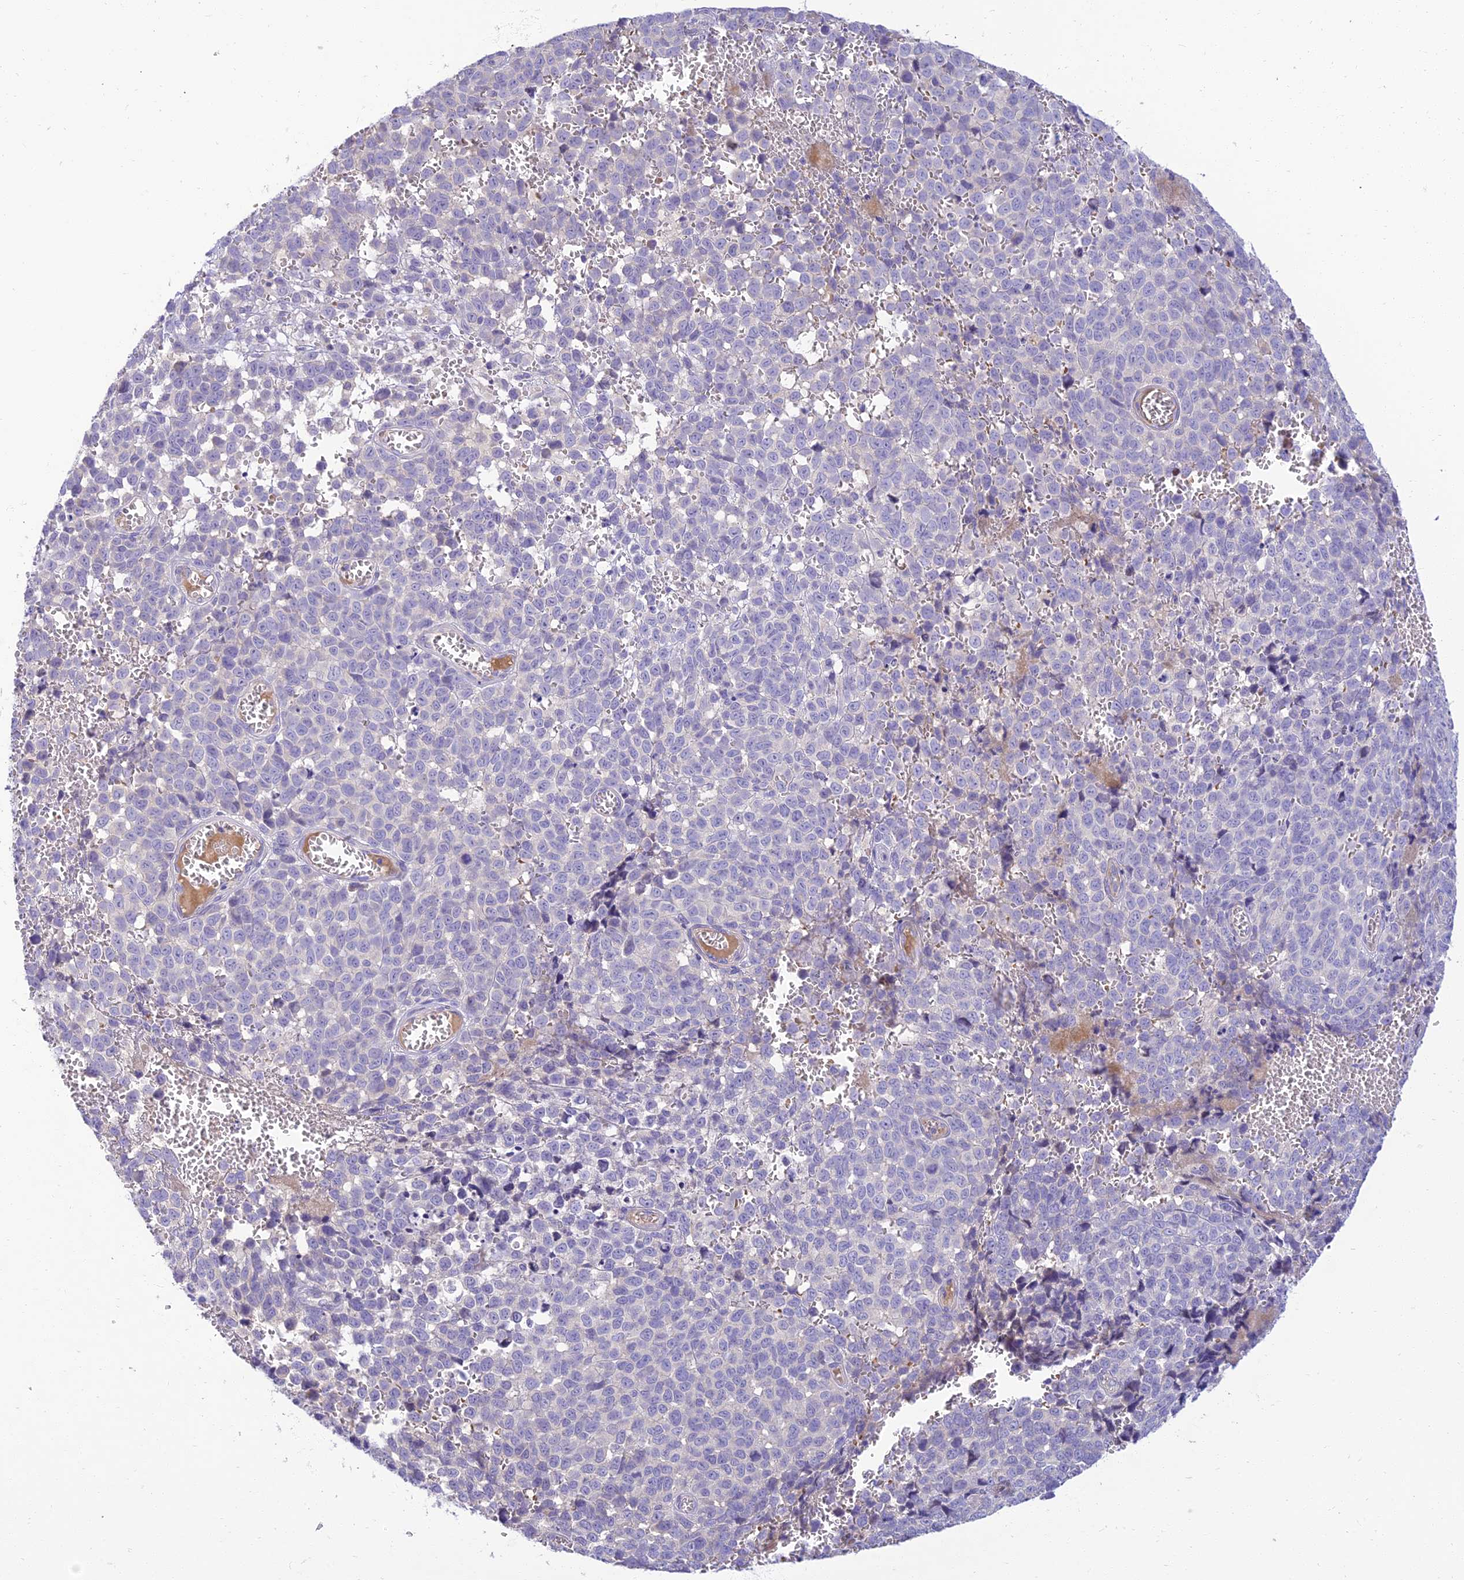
{"staining": {"intensity": "negative", "quantity": "none", "location": "none"}, "tissue": "melanoma", "cell_type": "Tumor cells", "image_type": "cancer", "snomed": [{"axis": "morphology", "description": "Malignant melanoma, NOS"}, {"axis": "topography", "description": "Nose, NOS"}], "caption": "A micrograph of human melanoma is negative for staining in tumor cells. Brightfield microscopy of immunohistochemistry (IHC) stained with DAB (3,3'-diaminobenzidine) (brown) and hematoxylin (blue), captured at high magnification.", "gene": "CLIP4", "patient": {"sex": "female", "age": 48}}